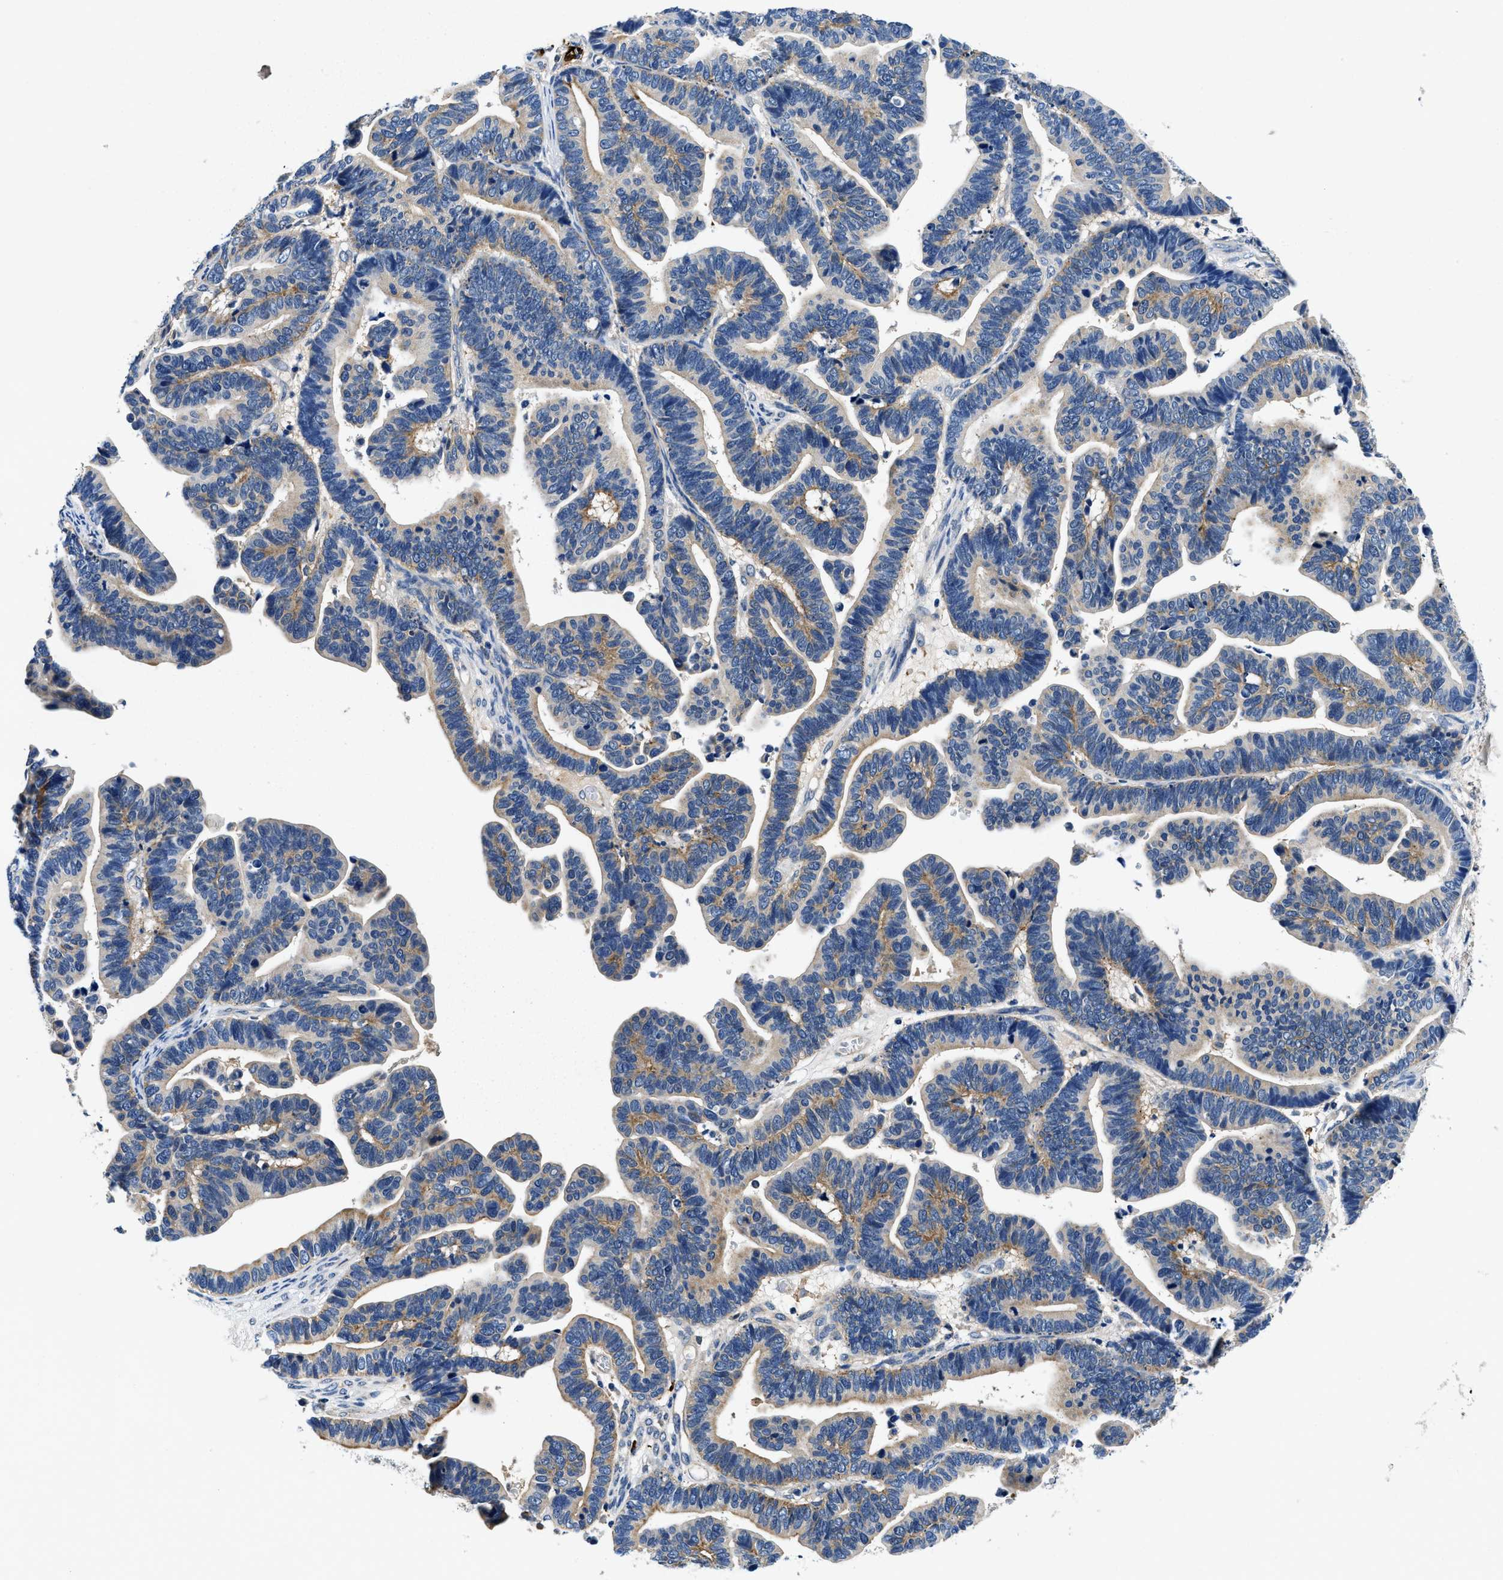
{"staining": {"intensity": "moderate", "quantity": "25%-75%", "location": "cytoplasmic/membranous"}, "tissue": "ovarian cancer", "cell_type": "Tumor cells", "image_type": "cancer", "snomed": [{"axis": "morphology", "description": "Cystadenocarcinoma, serous, NOS"}, {"axis": "topography", "description": "Ovary"}], "caption": "A micrograph of ovarian serous cystadenocarcinoma stained for a protein displays moderate cytoplasmic/membranous brown staining in tumor cells.", "gene": "ZFAND3", "patient": {"sex": "female", "age": 56}}